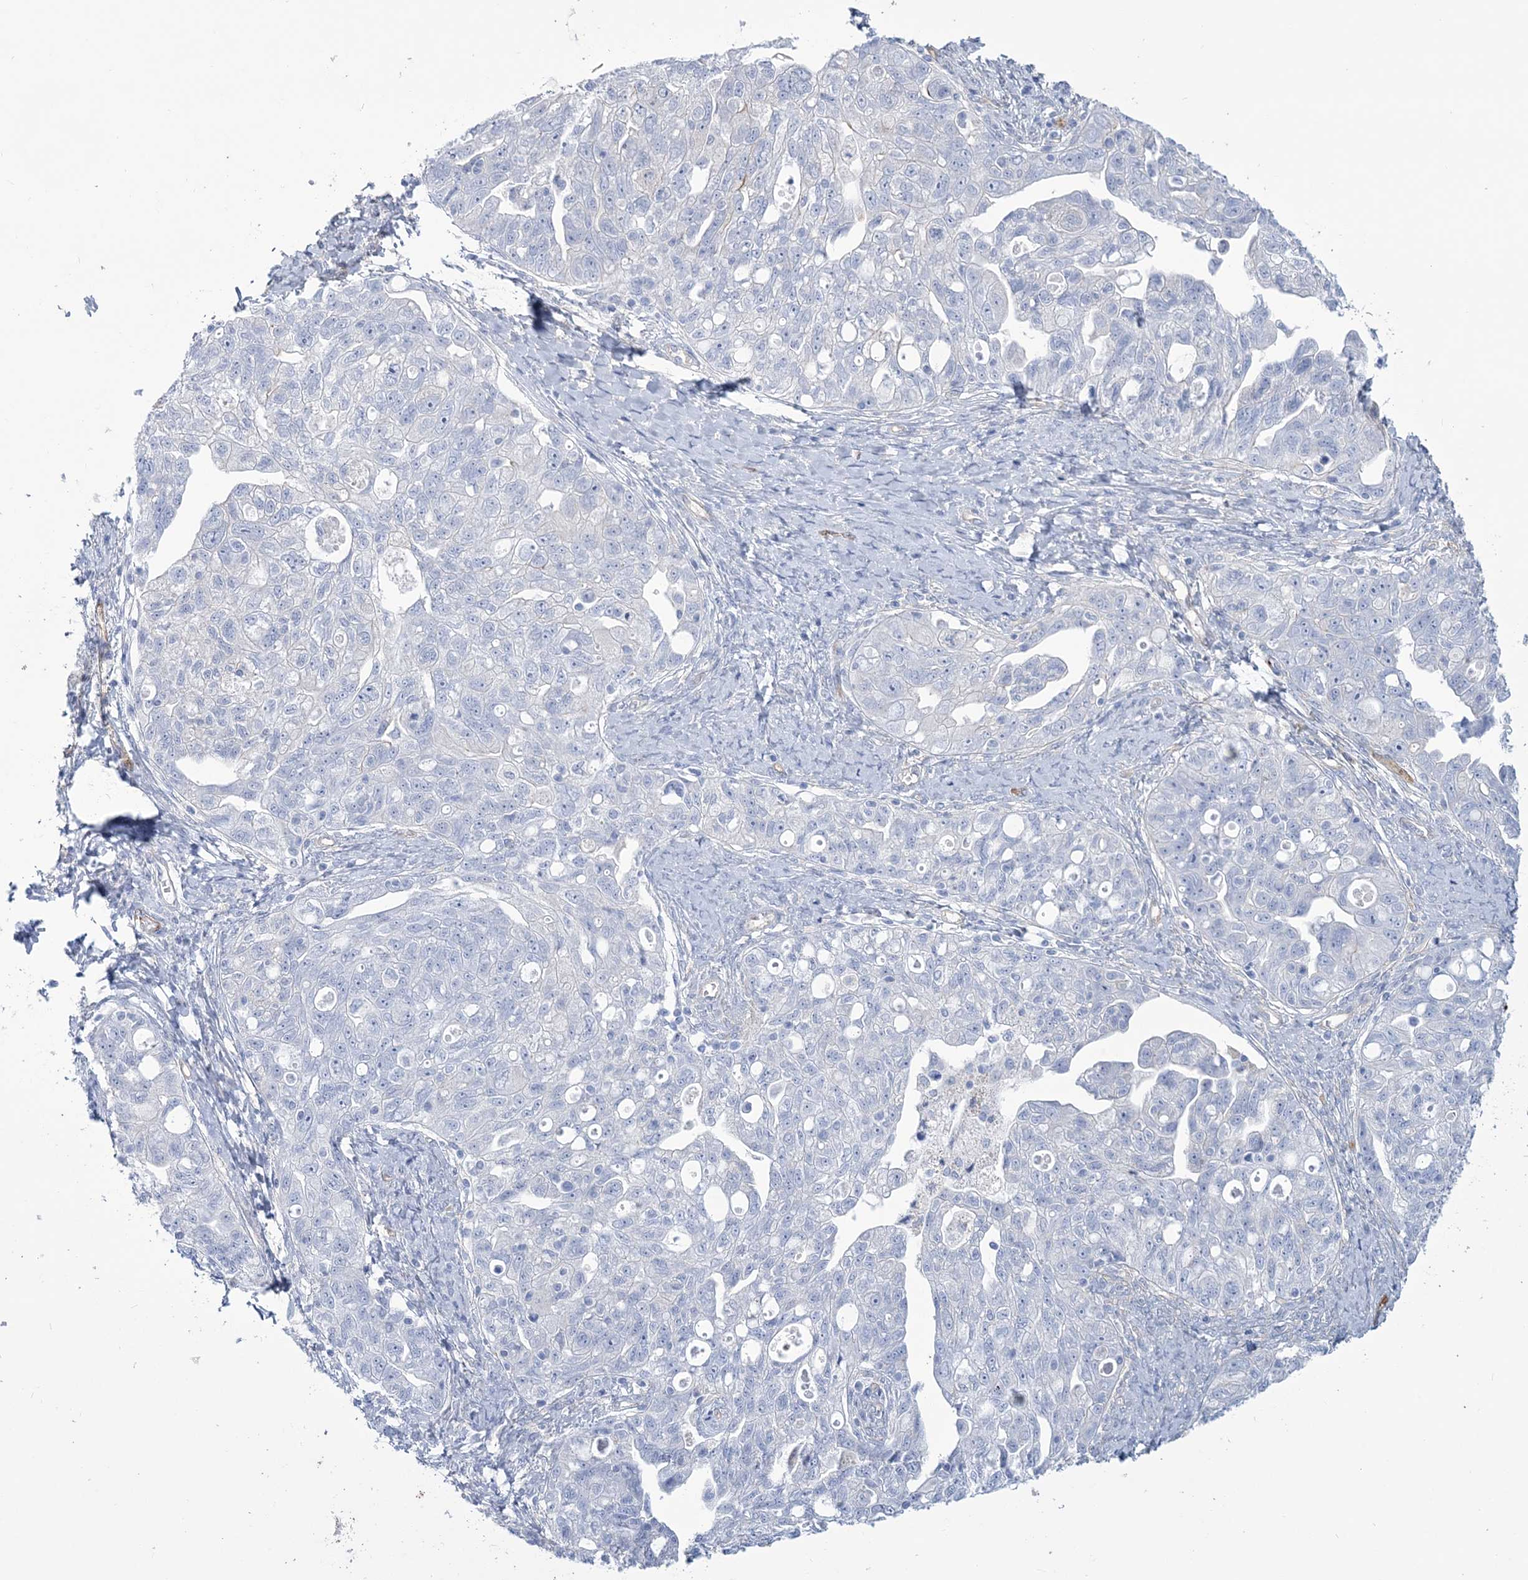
{"staining": {"intensity": "negative", "quantity": "none", "location": "none"}, "tissue": "ovarian cancer", "cell_type": "Tumor cells", "image_type": "cancer", "snomed": [{"axis": "morphology", "description": "Carcinoma, NOS"}, {"axis": "morphology", "description": "Cystadenocarcinoma, serous, NOS"}, {"axis": "topography", "description": "Ovary"}], "caption": "An IHC micrograph of ovarian cancer (serous cystadenocarcinoma) is shown. There is no staining in tumor cells of ovarian cancer (serous cystadenocarcinoma).", "gene": "RAB11FIP5", "patient": {"sex": "female", "age": 69}}